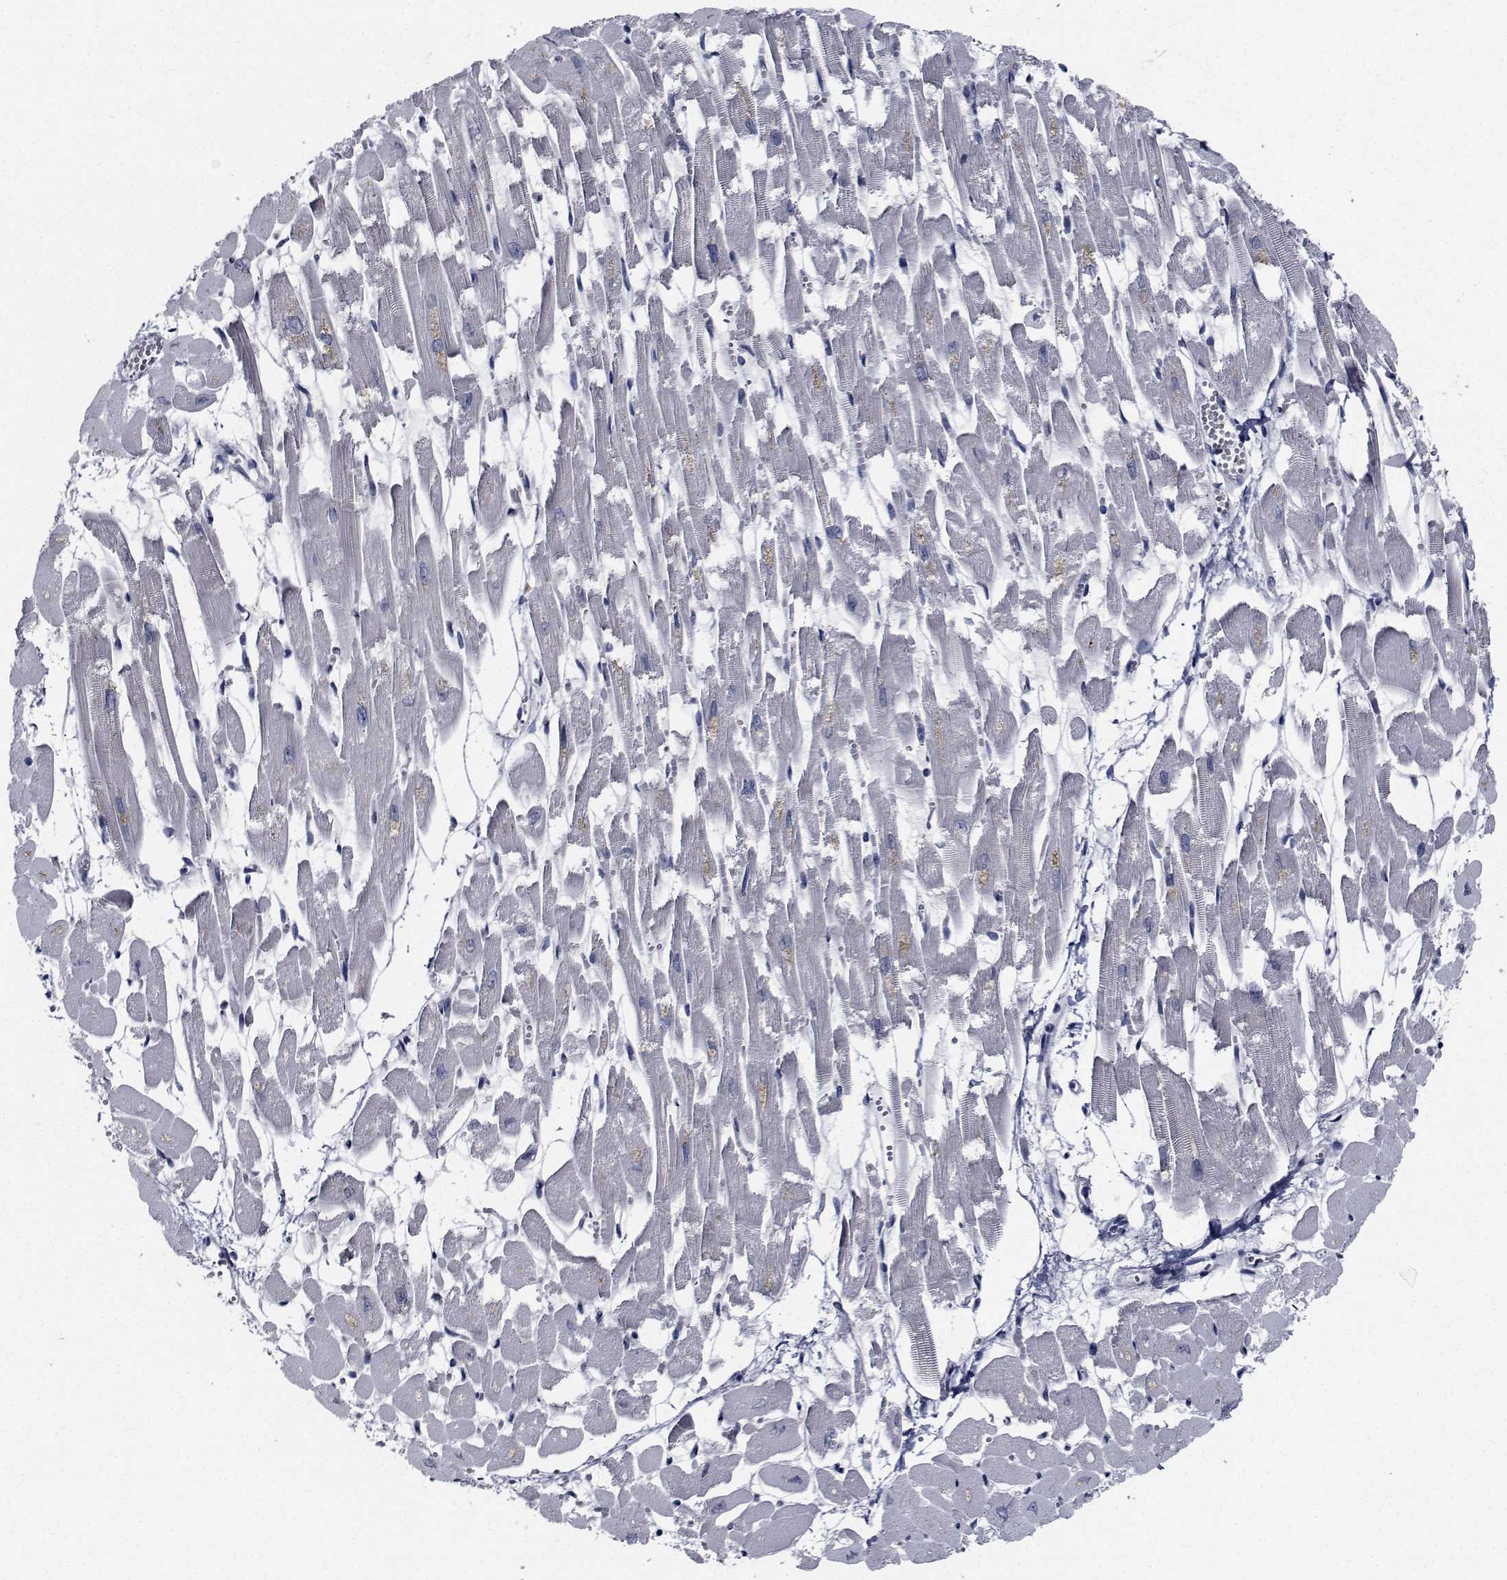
{"staining": {"intensity": "negative", "quantity": "none", "location": "none"}, "tissue": "heart muscle", "cell_type": "Cardiomyocytes", "image_type": "normal", "snomed": [{"axis": "morphology", "description": "Normal tissue, NOS"}, {"axis": "topography", "description": "Heart"}], "caption": "The photomicrograph exhibits no significant positivity in cardiomyocytes of heart muscle.", "gene": "NVL", "patient": {"sex": "female", "age": 52}}